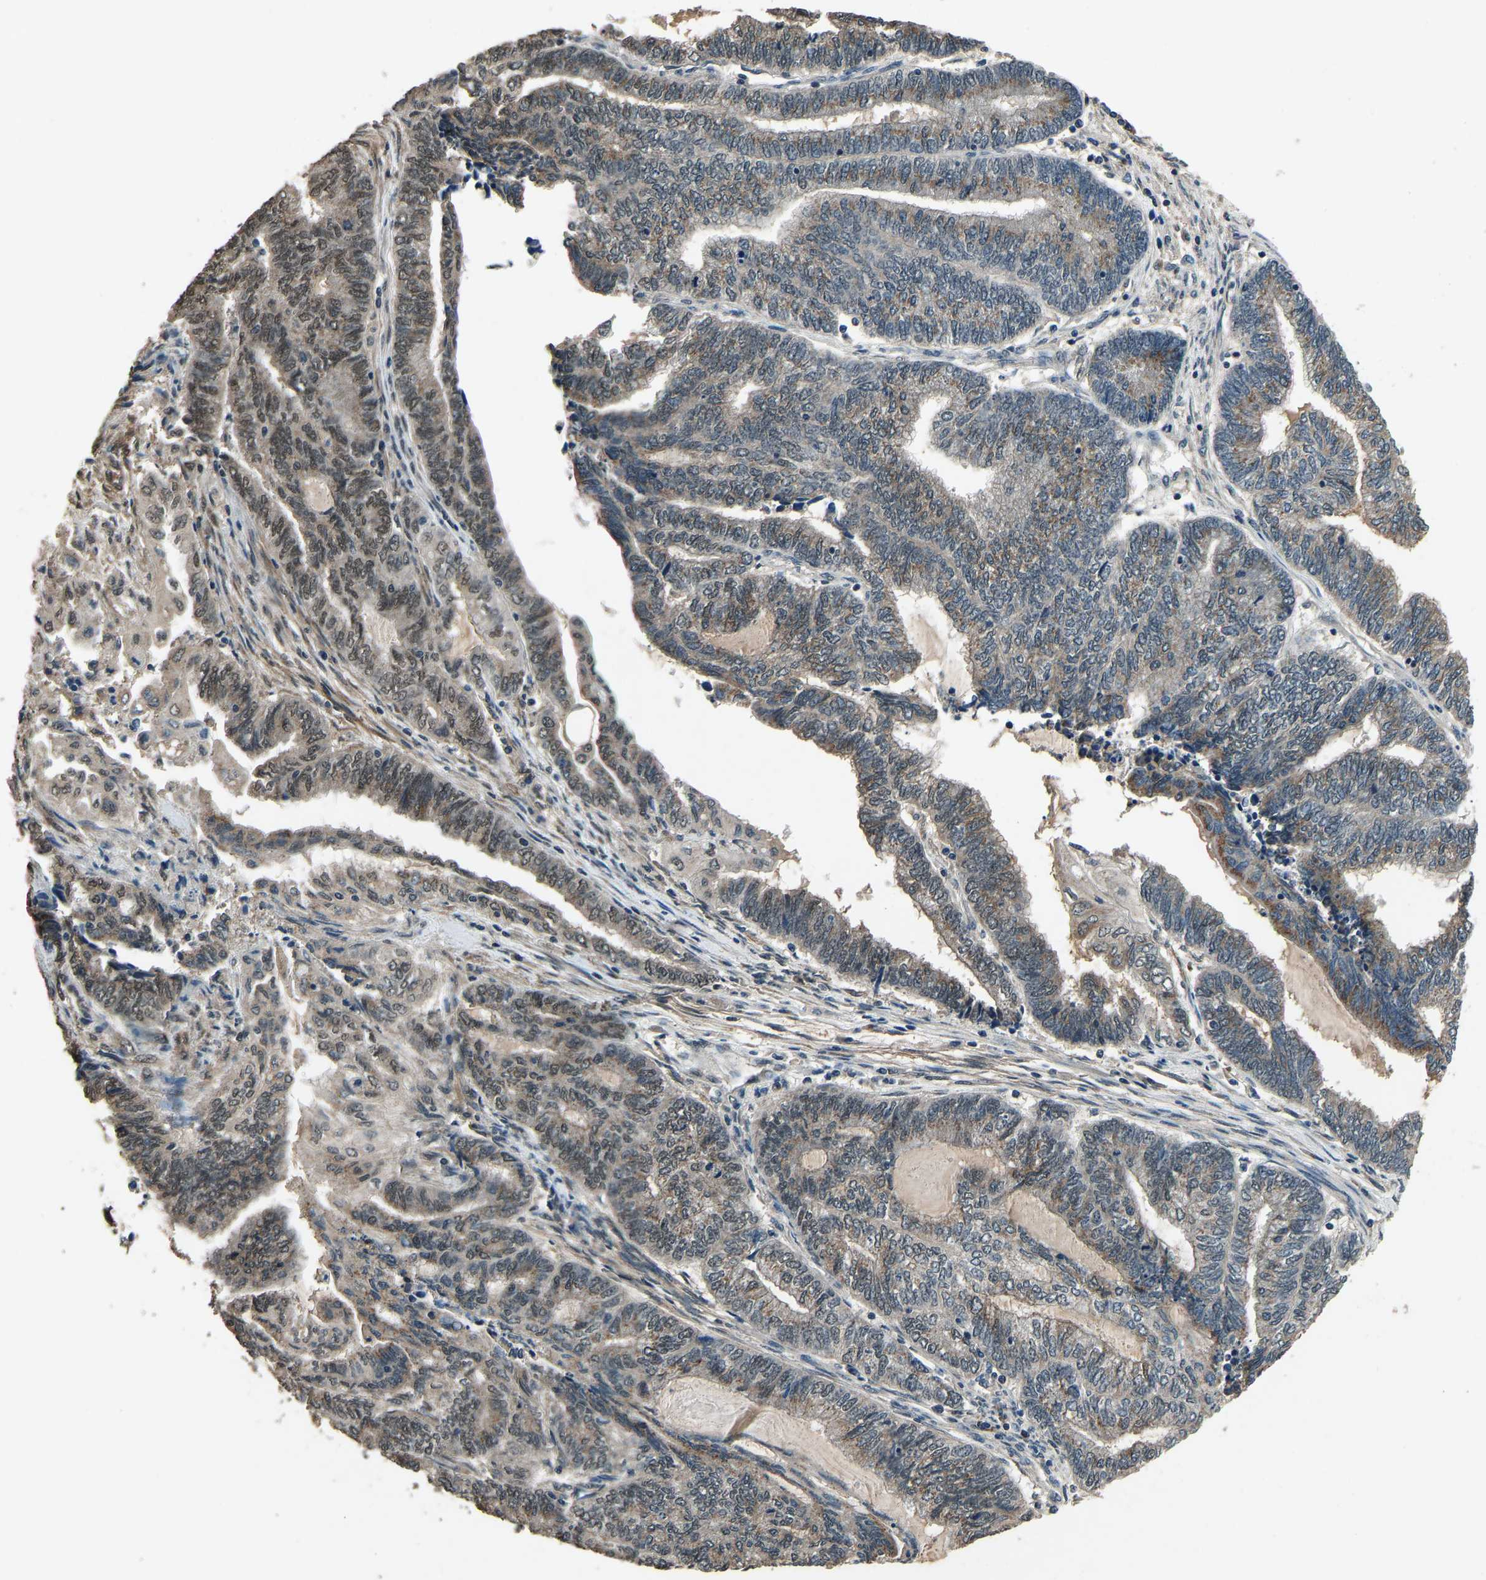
{"staining": {"intensity": "moderate", "quantity": ">75%", "location": "cytoplasmic/membranous,nuclear"}, "tissue": "endometrial cancer", "cell_type": "Tumor cells", "image_type": "cancer", "snomed": [{"axis": "morphology", "description": "Adenocarcinoma, NOS"}, {"axis": "topography", "description": "Uterus"}, {"axis": "topography", "description": "Endometrium"}], "caption": "The histopathology image displays staining of adenocarcinoma (endometrial), revealing moderate cytoplasmic/membranous and nuclear protein expression (brown color) within tumor cells. (brown staining indicates protein expression, while blue staining denotes nuclei).", "gene": "TOX4", "patient": {"sex": "female", "age": 70}}